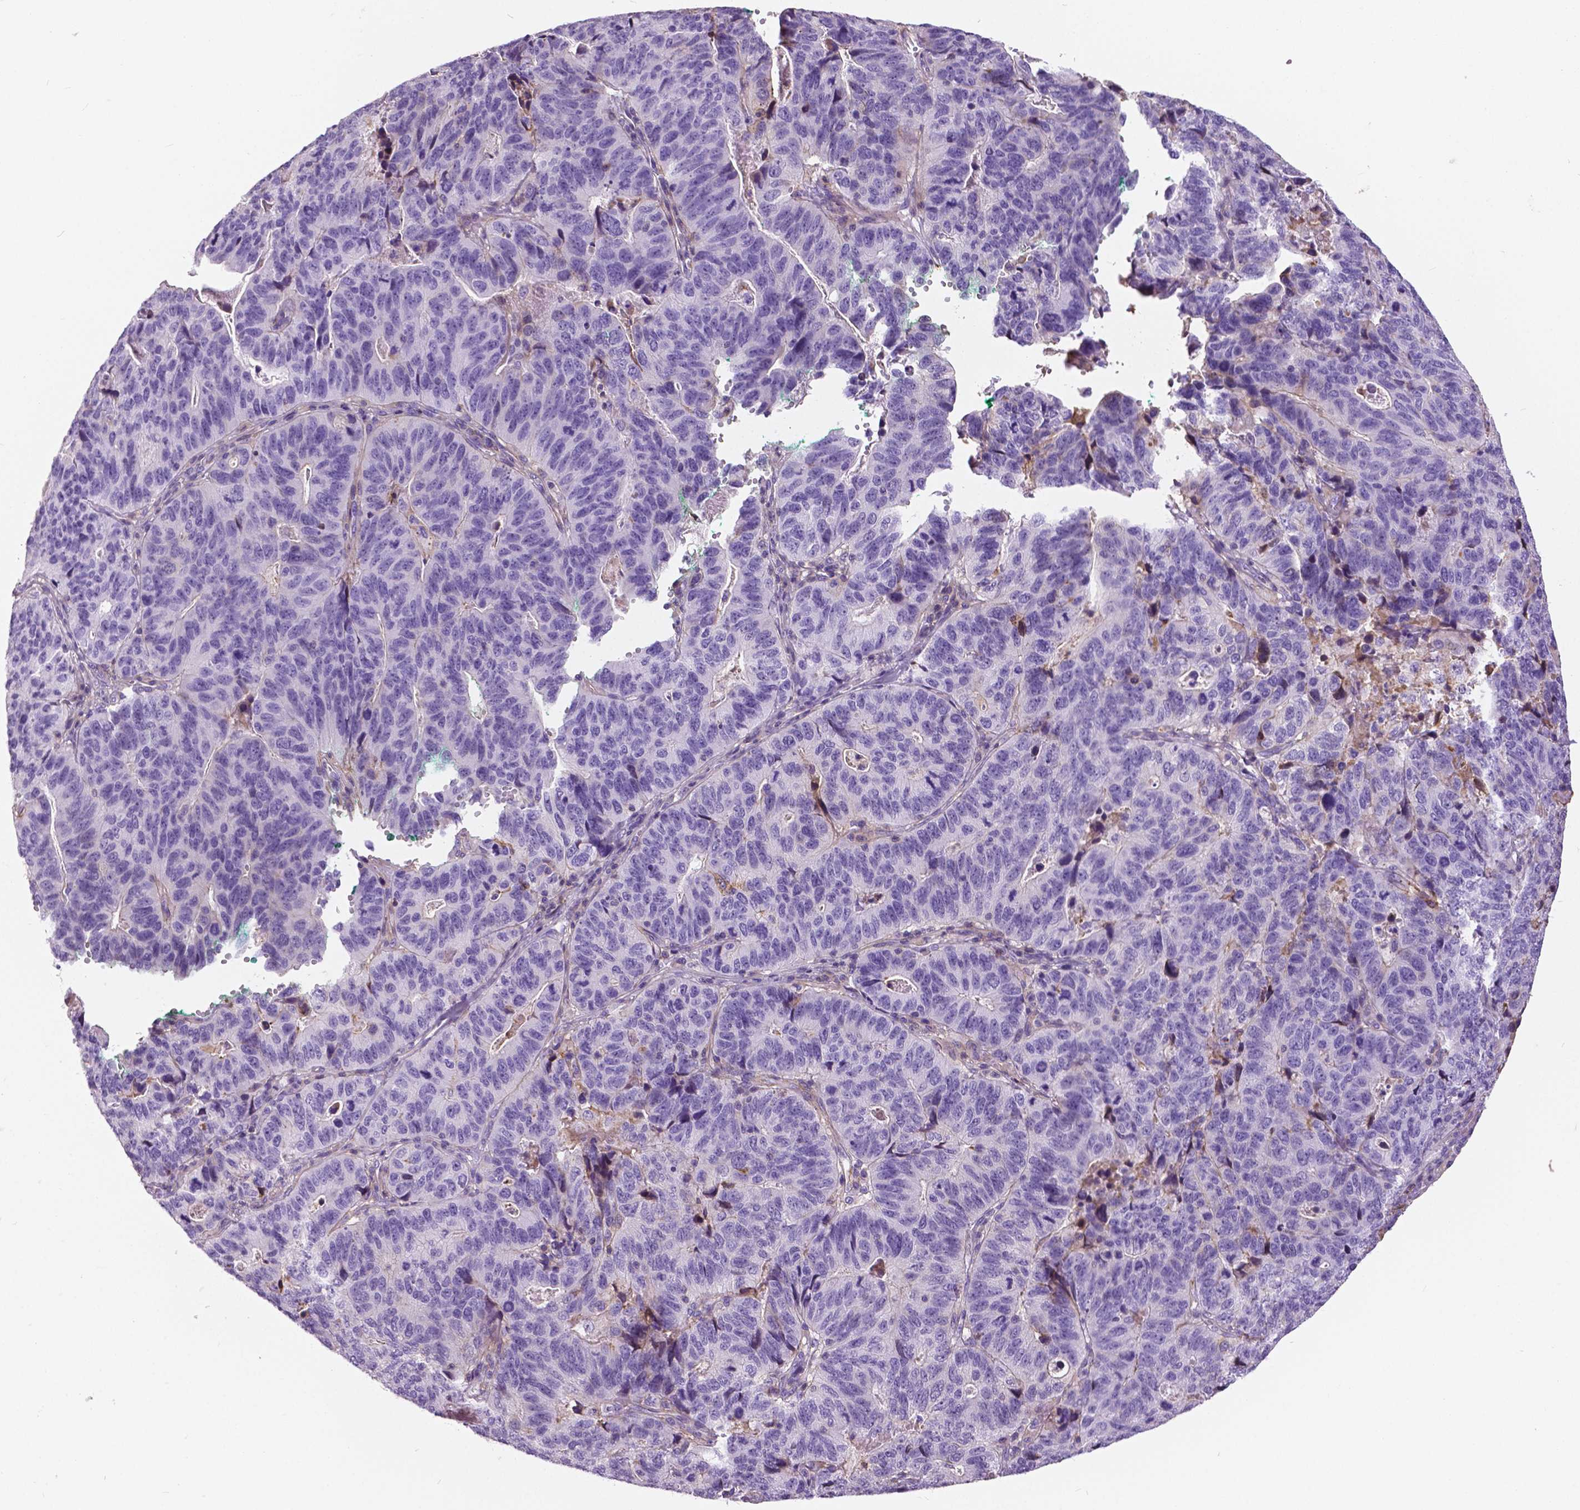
{"staining": {"intensity": "negative", "quantity": "none", "location": "none"}, "tissue": "stomach cancer", "cell_type": "Tumor cells", "image_type": "cancer", "snomed": [{"axis": "morphology", "description": "Adenocarcinoma, NOS"}, {"axis": "topography", "description": "Stomach, upper"}], "caption": "DAB (3,3'-diaminobenzidine) immunohistochemical staining of stomach cancer shows no significant staining in tumor cells.", "gene": "ANXA13", "patient": {"sex": "female", "age": 67}}